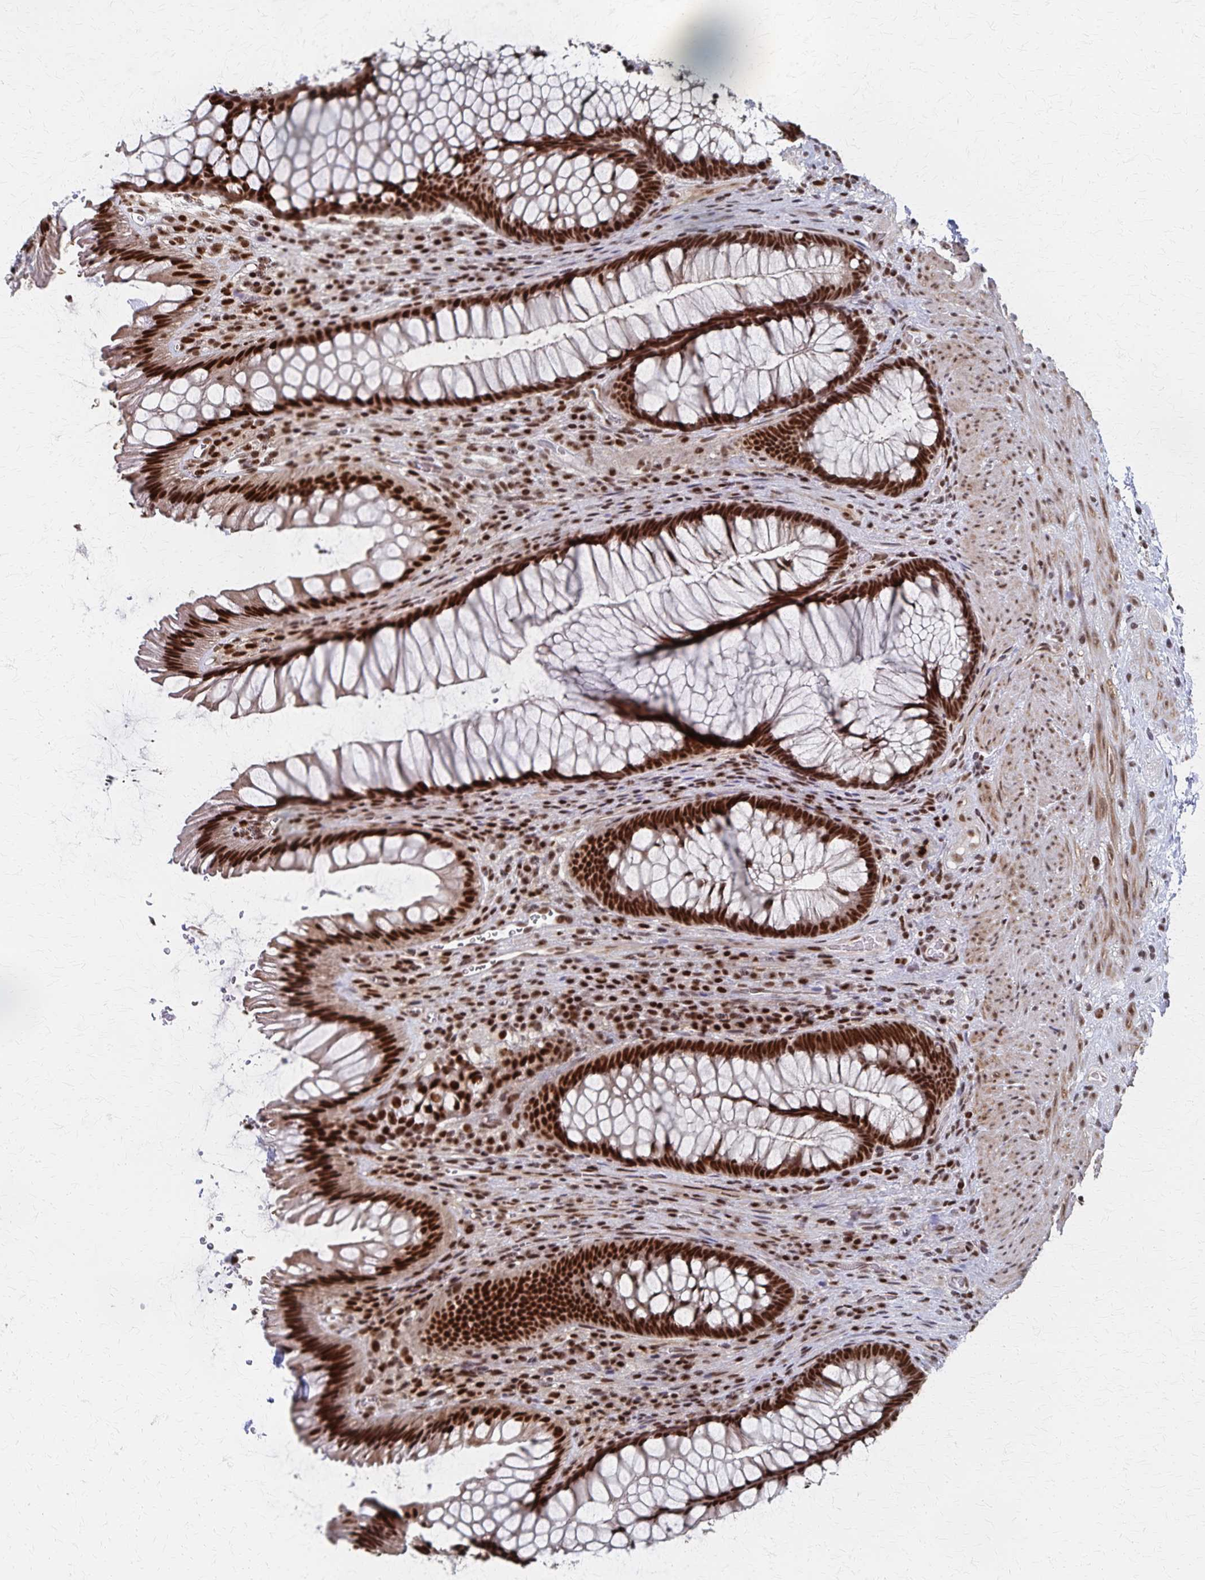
{"staining": {"intensity": "strong", "quantity": ">75%", "location": "nuclear"}, "tissue": "rectum", "cell_type": "Glandular cells", "image_type": "normal", "snomed": [{"axis": "morphology", "description": "Normal tissue, NOS"}, {"axis": "topography", "description": "Rectum"}], "caption": "Immunohistochemistry photomicrograph of normal rectum: human rectum stained using immunohistochemistry displays high levels of strong protein expression localized specifically in the nuclear of glandular cells, appearing as a nuclear brown color.", "gene": "GTF2B", "patient": {"sex": "male", "age": 53}}